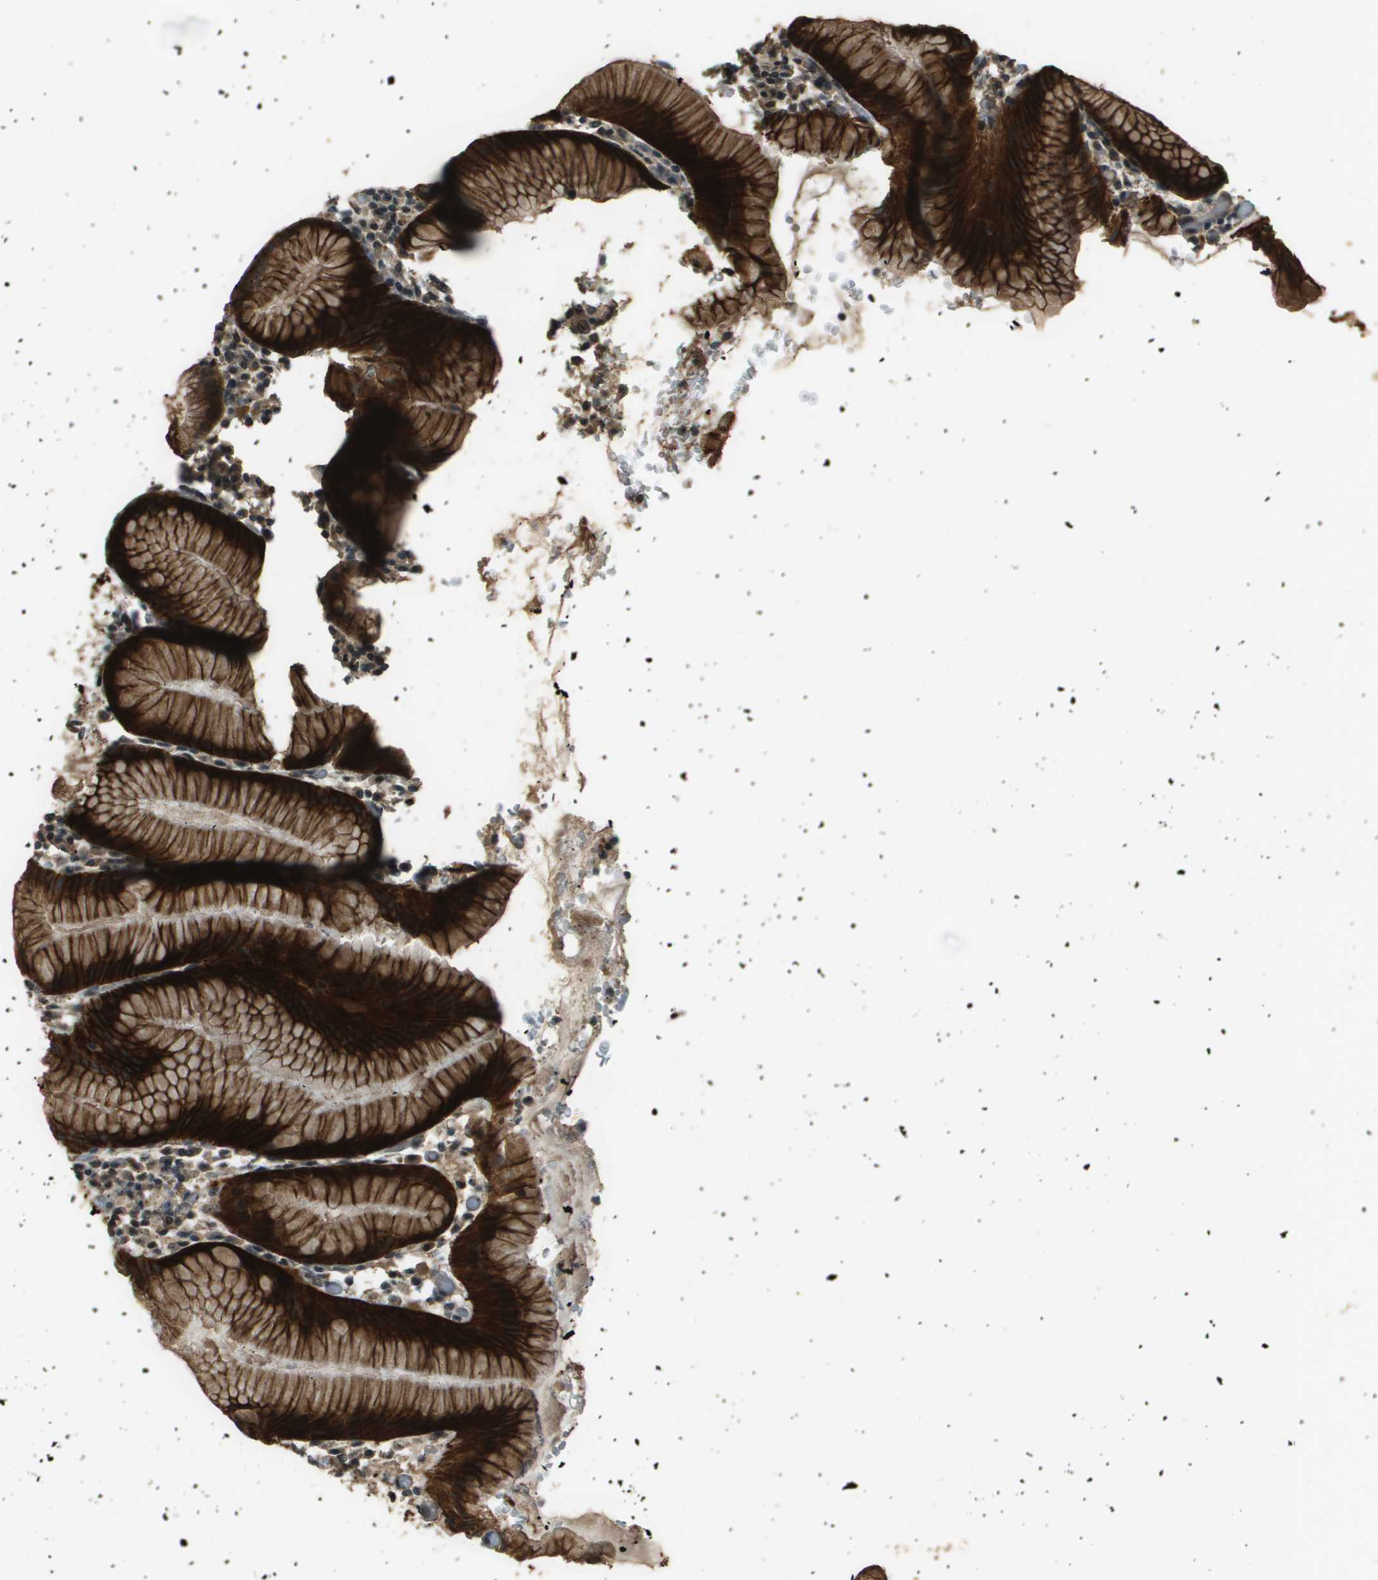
{"staining": {"intensity": "strong", "quantity": "25%-75%", "location": "cytoplasmic/membranous"}, "tissue": "stomach", "cell_type": "Glandular cells", "image_type": "normal", "snomed": [{"axis": "morphology", "description": "Normal tissue, NOS"}, {"axis": "topography", "description": "Stomach"}, {"axis": "topography", "description": "Stomach, lower"}], "caption": "A high-resolution photomicrograph shows immunohistochemistry (IHC) staining of unremarkable stomach, which exhibits strong cytoplasmic/membranous staining in about 25%-75% of glandular cells.", "gene": "SDC3", "patient": {"sex": "female", "age": 75}}